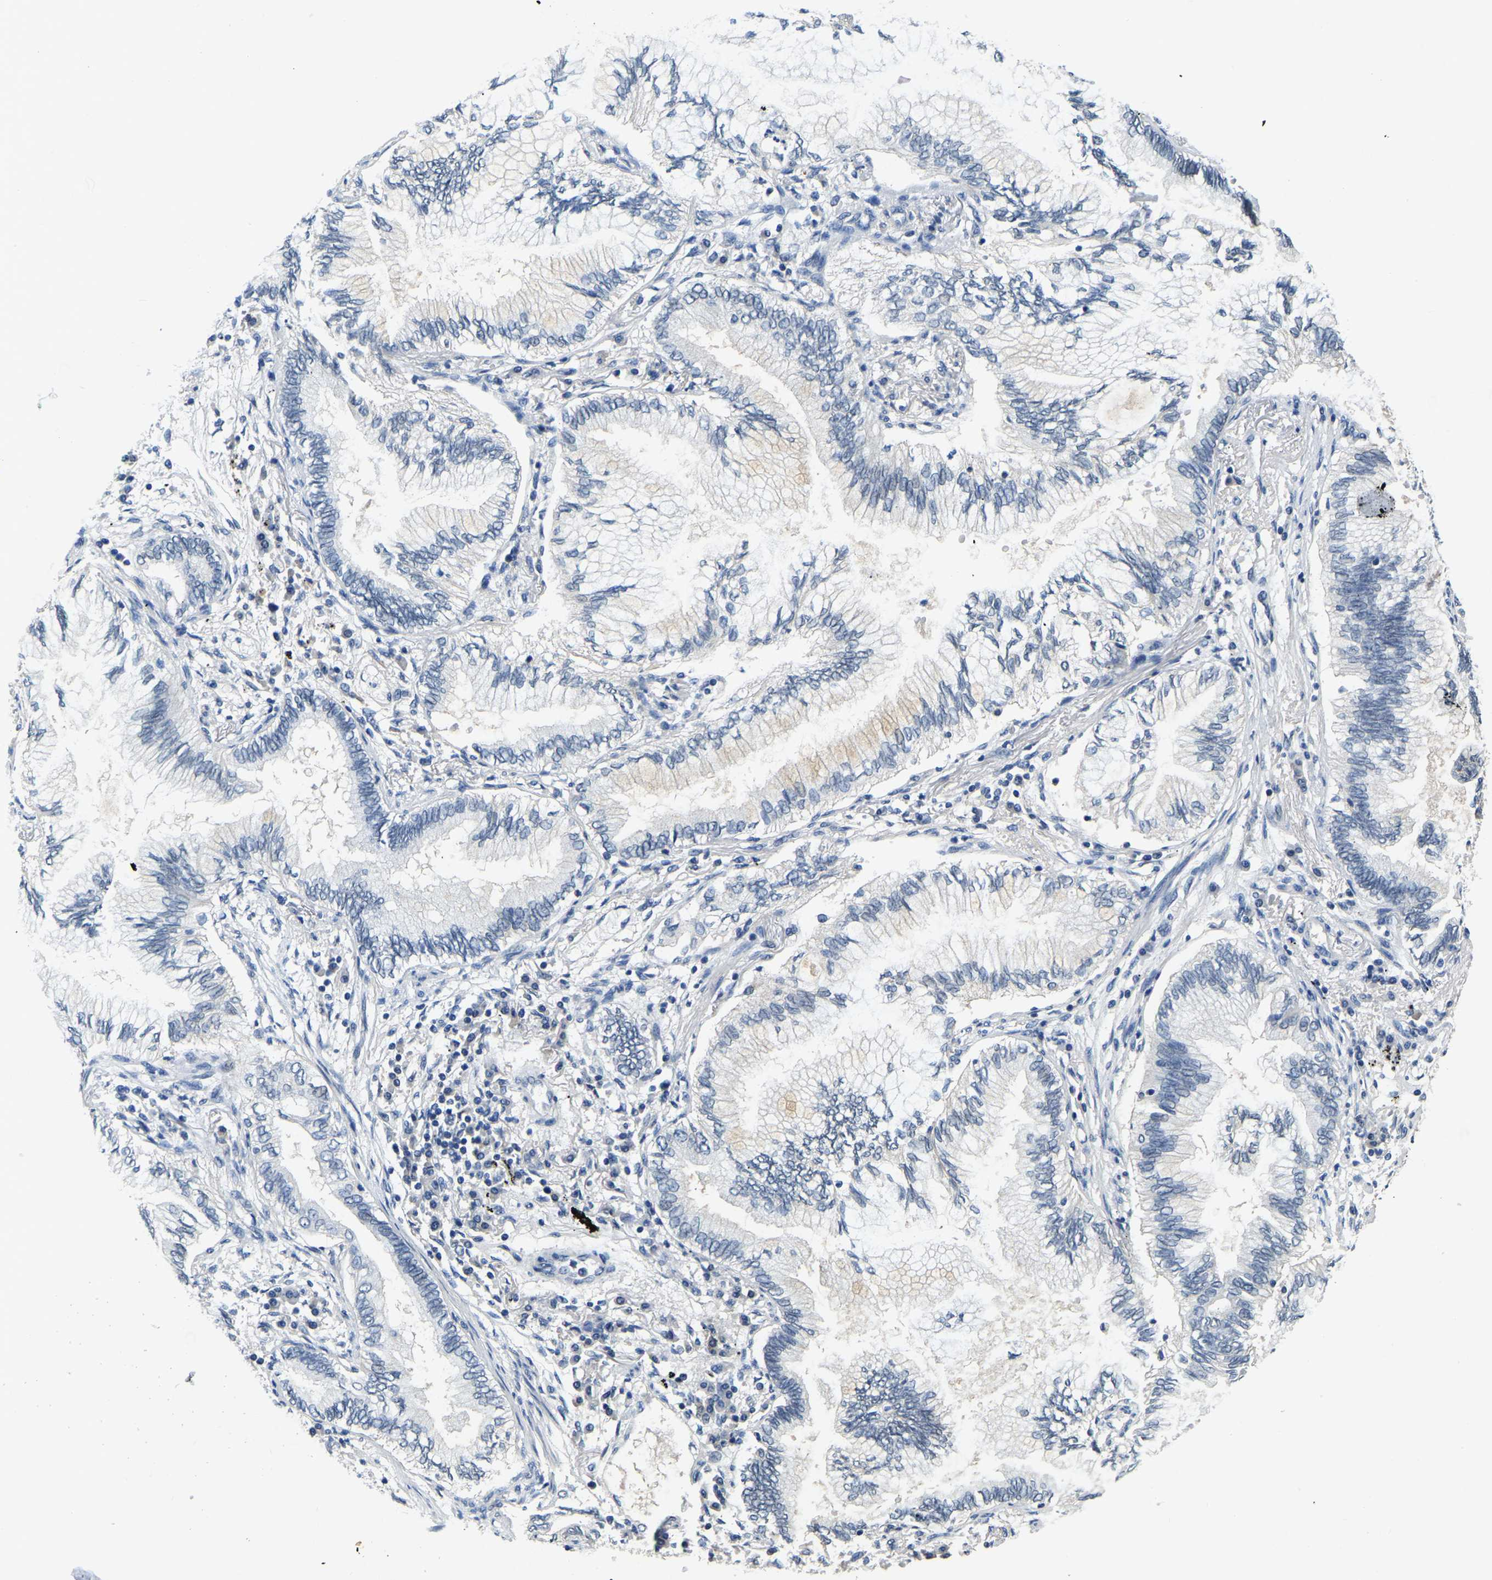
{"staining": {"intensity": "negative", "quantity": "none", "location": "none"}, "tissue": "lung cancer", "cell_type": "Tumor cells", "image_type": "cancer", "snomed": [{"axis": "morphology", "description": "Normal tissue, NOS"}, {"axis": "morphology", "description": "Adenocarcinoma, NOS"}, {"axis": "topography", "description": "Bronchus"}, {"axis": "topography", "description": "Lung"}], "caption": "High magnification brightfield microscopy of lung adenocarcinoma stained with DAB (brown) and counterstained with hematoxylin (blue): tumor cells show no significant expression.", "gene": "RANBP2", "patient": {"sex": "female", "age": 70}}